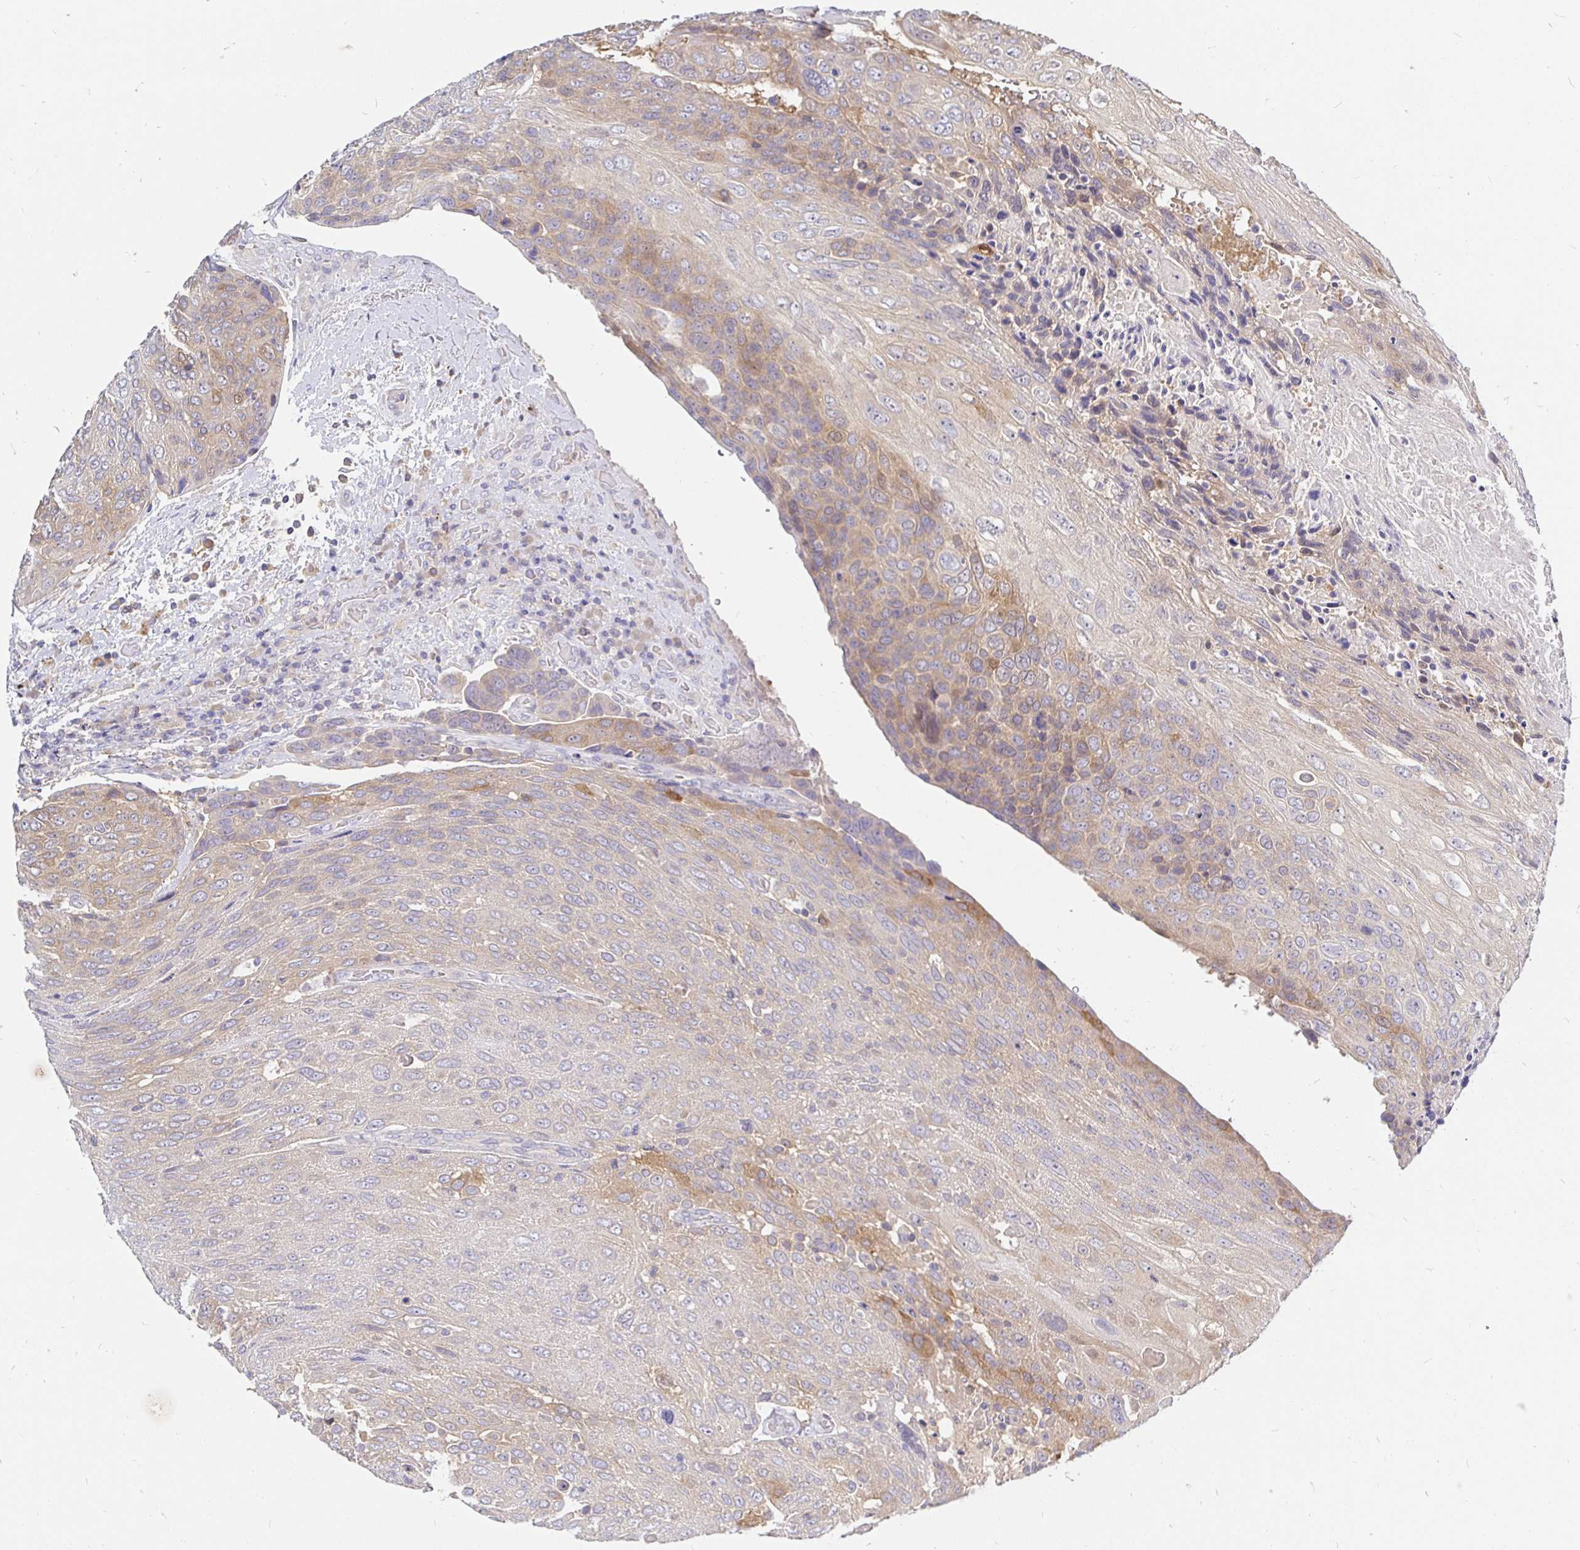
{"staining": {"intensity": "weak", "quantity": "25%-75%", "location": "cytoplasmic/membranous"}, "tissue": "urothelial cancer", "cell_type": "Tumor cells", "image_type": "cancer", "snomed": [{"axis": "morphology", "description": "Urothelial carcinoma, High grade"}, {"axis": "topography", "description": "Urinary bladder"}], "caption": "Immunohistochemical staining of high-grade urothelial carcinoma exhibits low levels of weak cytoplasmic/membranous staining in about 25%-75% of tumor cells. The protein of interest is shown in brown color, while the nuclei are stained blue.", "gene": "KIF21A", "patient": {"sex": "female", "age": 70}}